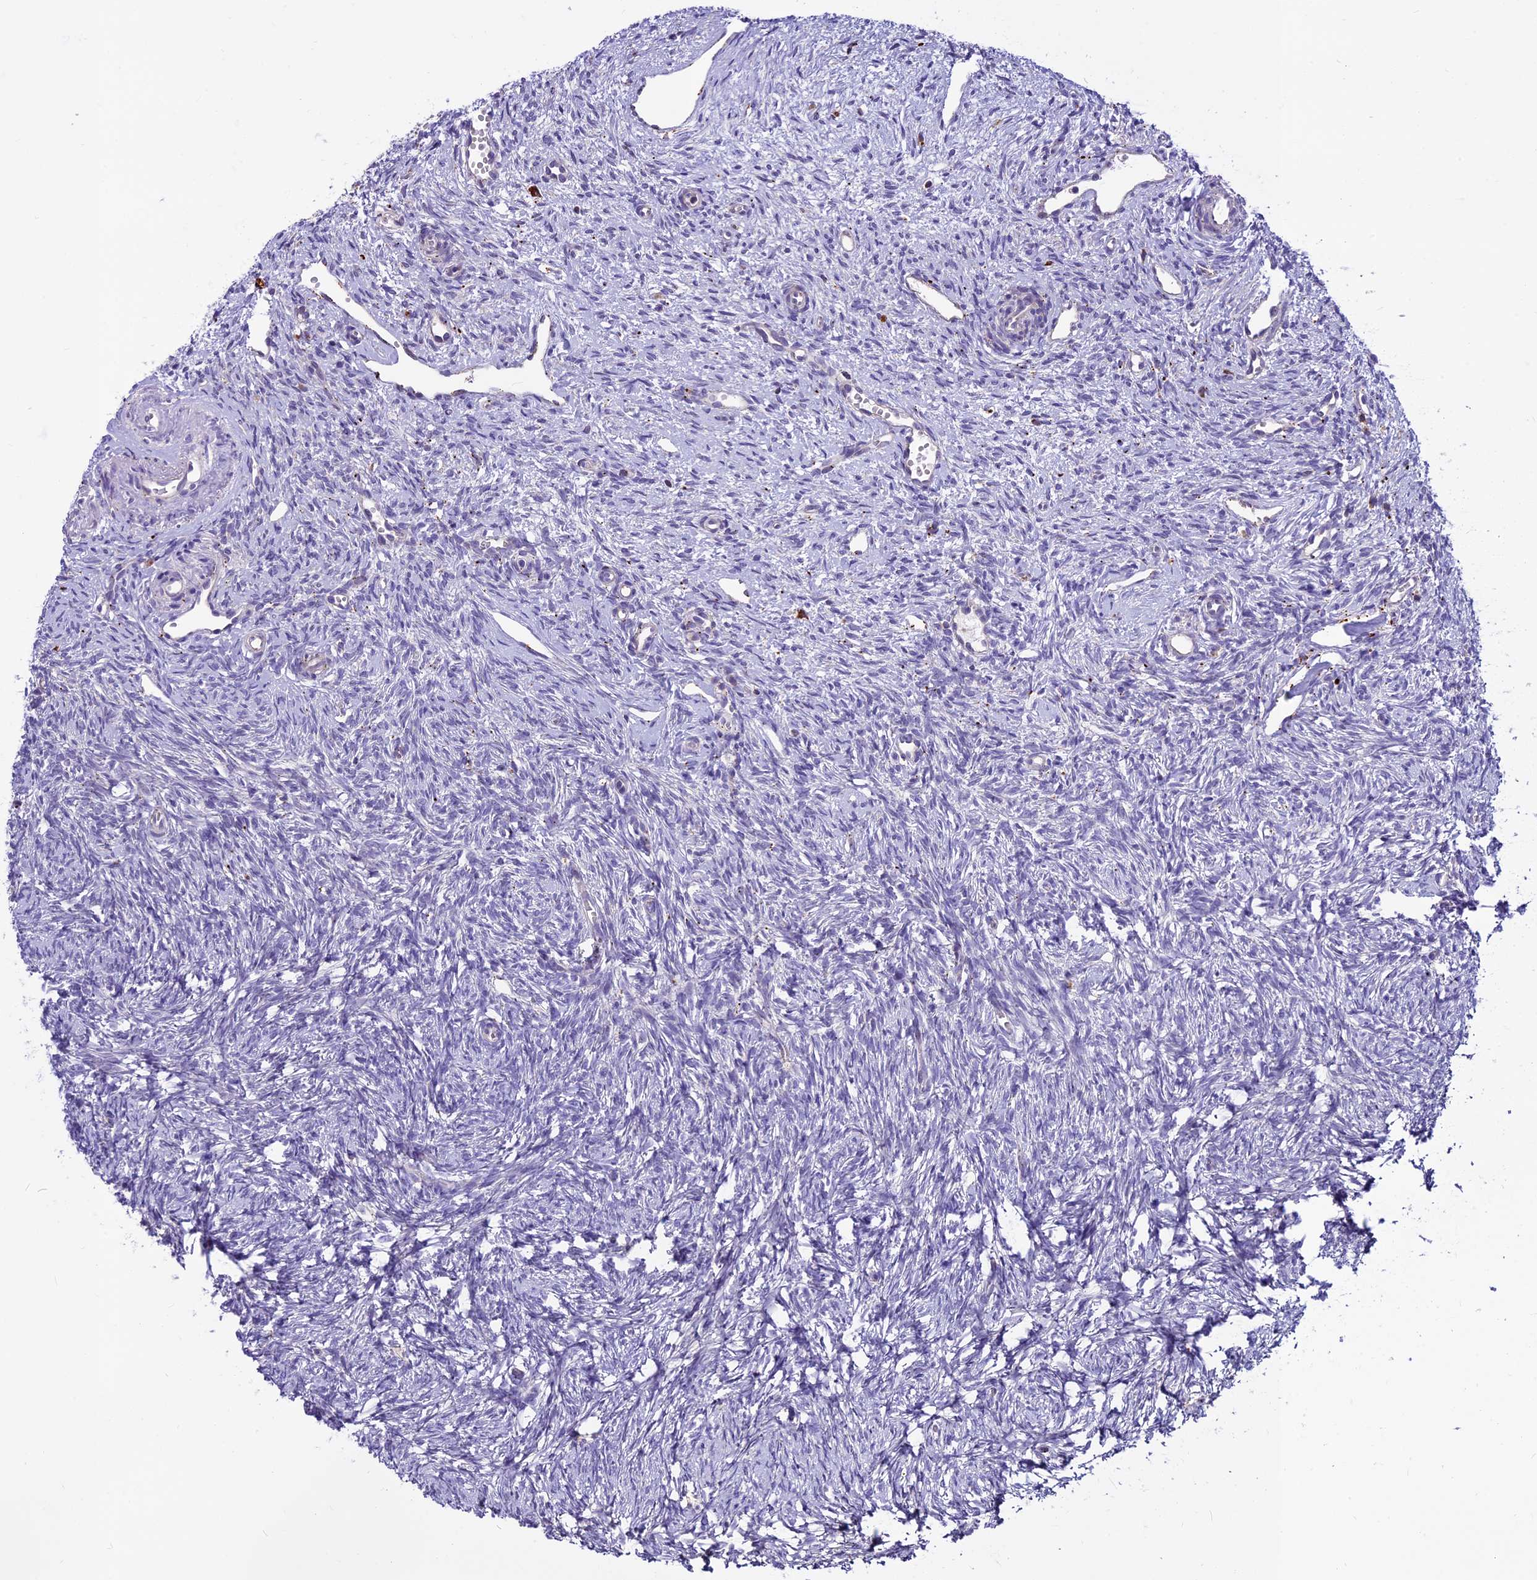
{"staining": {"intensity": "weak", "quantity": "<25%", "location": "cytoplasmic/membranous"}, "tissue": "ovary", "cell_type": "Follicle cells", "image_type": "normal", "snomed": [{"axis": "morphology", "description": "Normal tissue, NOS"}, {"axis": "topography", "description": "Ovary"}], "caption": "Ovary was stained to show a protein in brown. There is no significant positivity in follicle cells. (Brightfield microscopy of DAB IHC at high magnification).", "gene": "THRSP", "patient": {"sex": "female", "age": 51}}